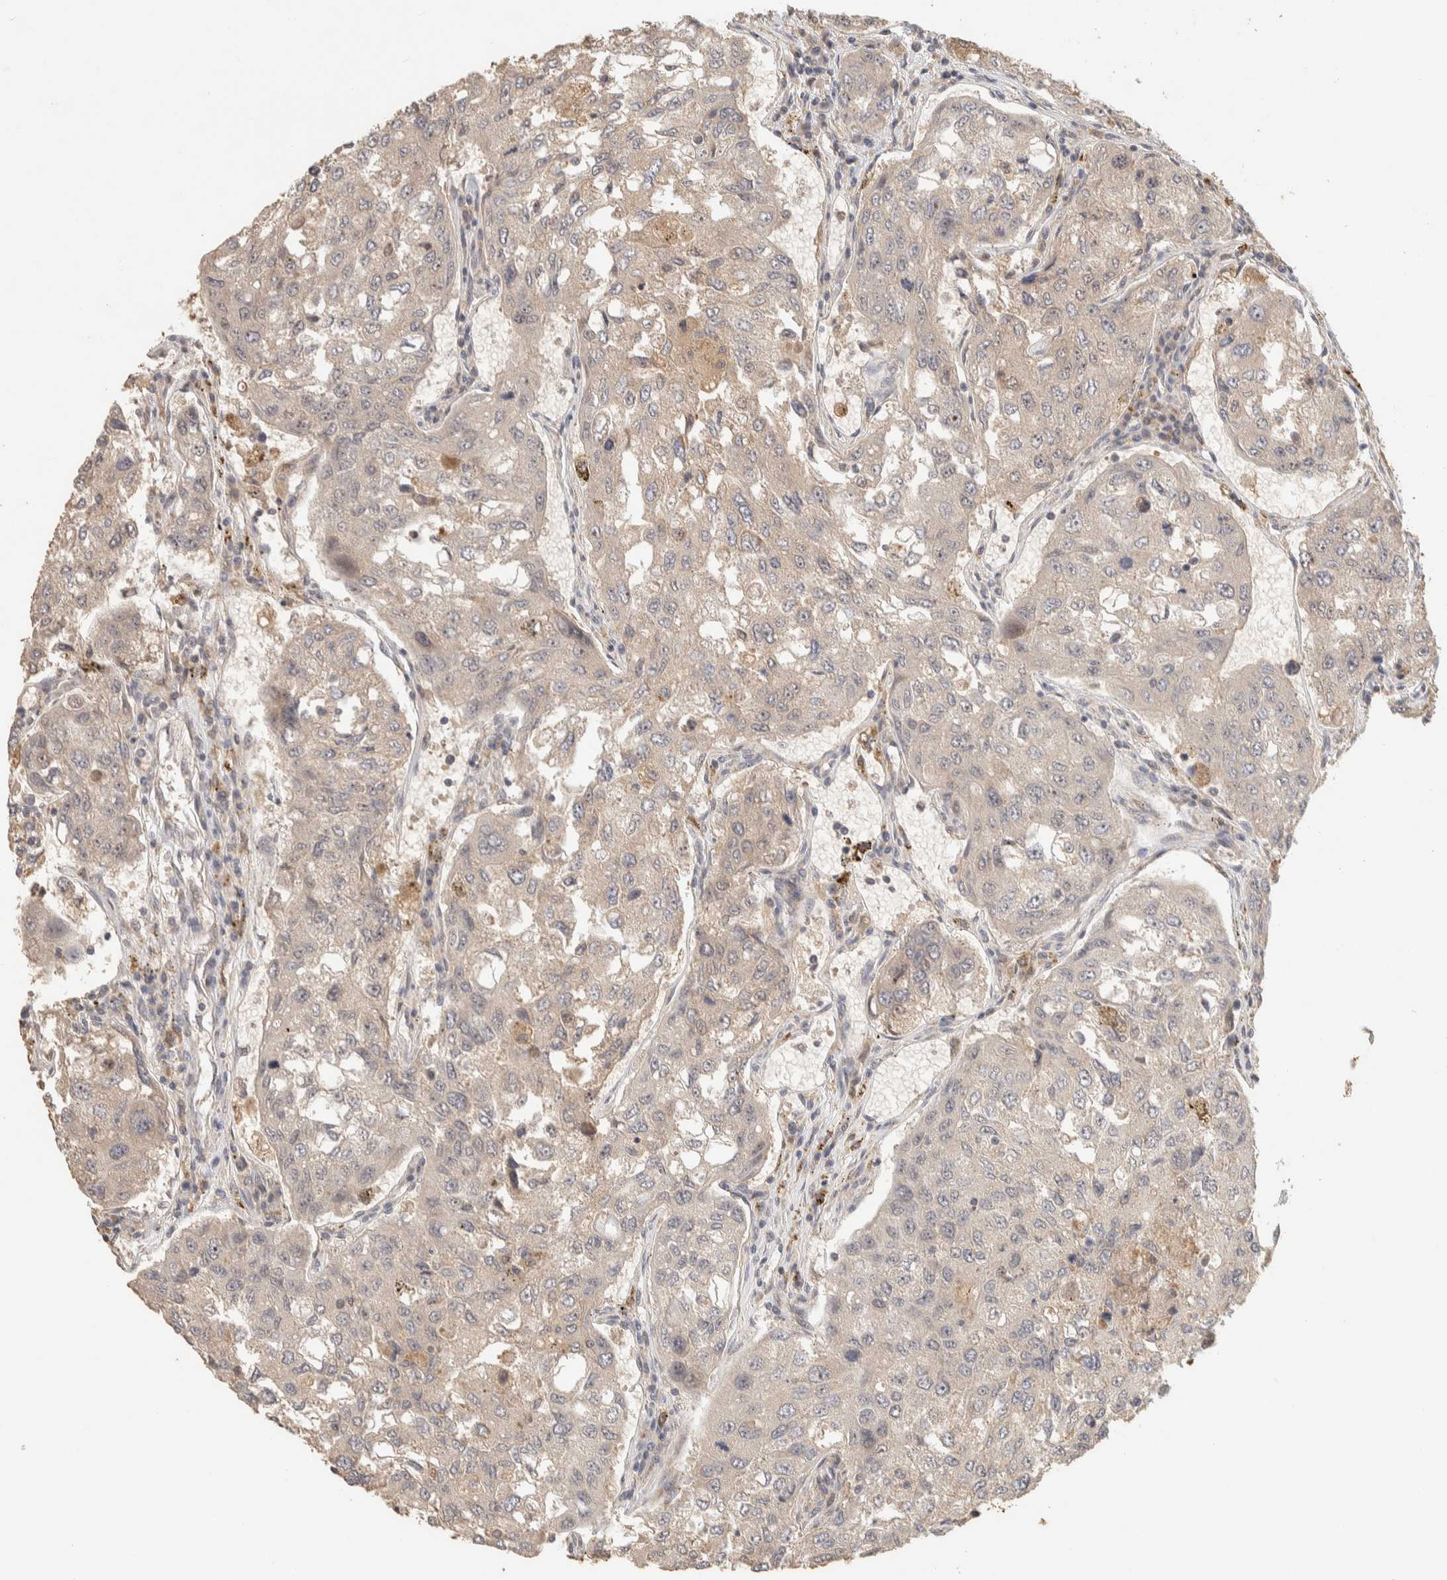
{"staining": {"intensity": "weak", "quantity": "<25%", "location": "cytoplasmic/membranous"}, "tissue": "urothelial cancer", "cell_type": "Tumor cells", "image_type": "cancer", "snomed": [{"axis": "morphology", "description": "Urothelial carcinoma, High grade"}, {"axis": "topography", "description": "Lymph node"}, {"axis": "topography", "description": "Urinary bladder"}], "caption": "A photomicrograph of urothelial carcinoma (high-grade) stained for a protein reveals no brown staining in tumor cells.", "gene": "ITPA", "patient": {"sex": "male", "age": 51}}